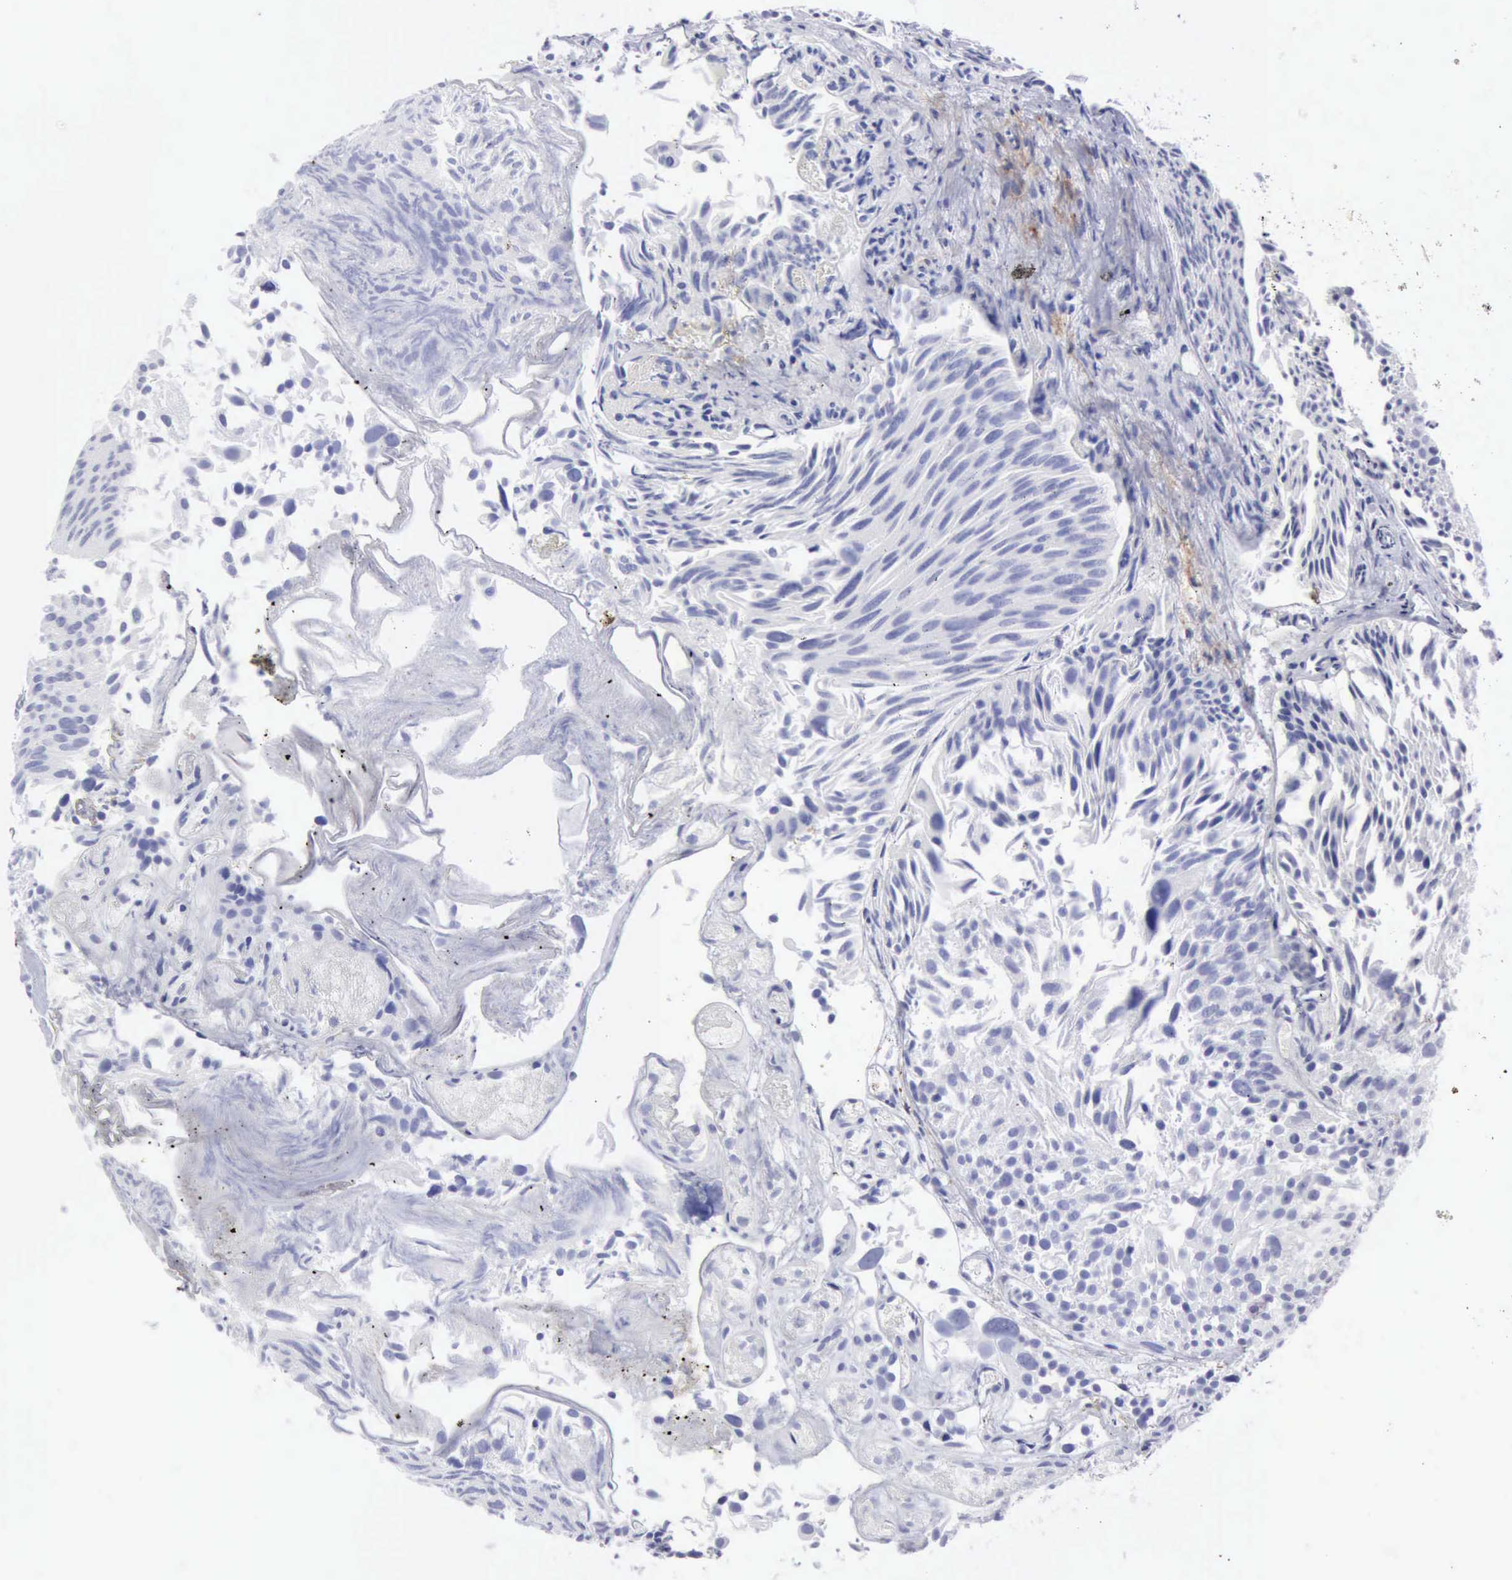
{"staining": {"intensity": "negative", "quantity": "none", "location": "none"}, "tissue": "urothelial cancer", "cell_type": "Tumor cells", "image_type": "cancer", "snomed": [{"axis": "morphology", "description": "Urothelial carcinoma, High grade"}, {"axis": "topography", "description": "Urinary bladder"}], "caption": "Micrograph shows no protein expression in tumor cells of urothelial cancer tissue. (DAB (3,3'-diaminobenzidine) immunohistochemistry, high magnification).", "gene": "NCAM1", "patient": {"sex": "female", "age": 78}}